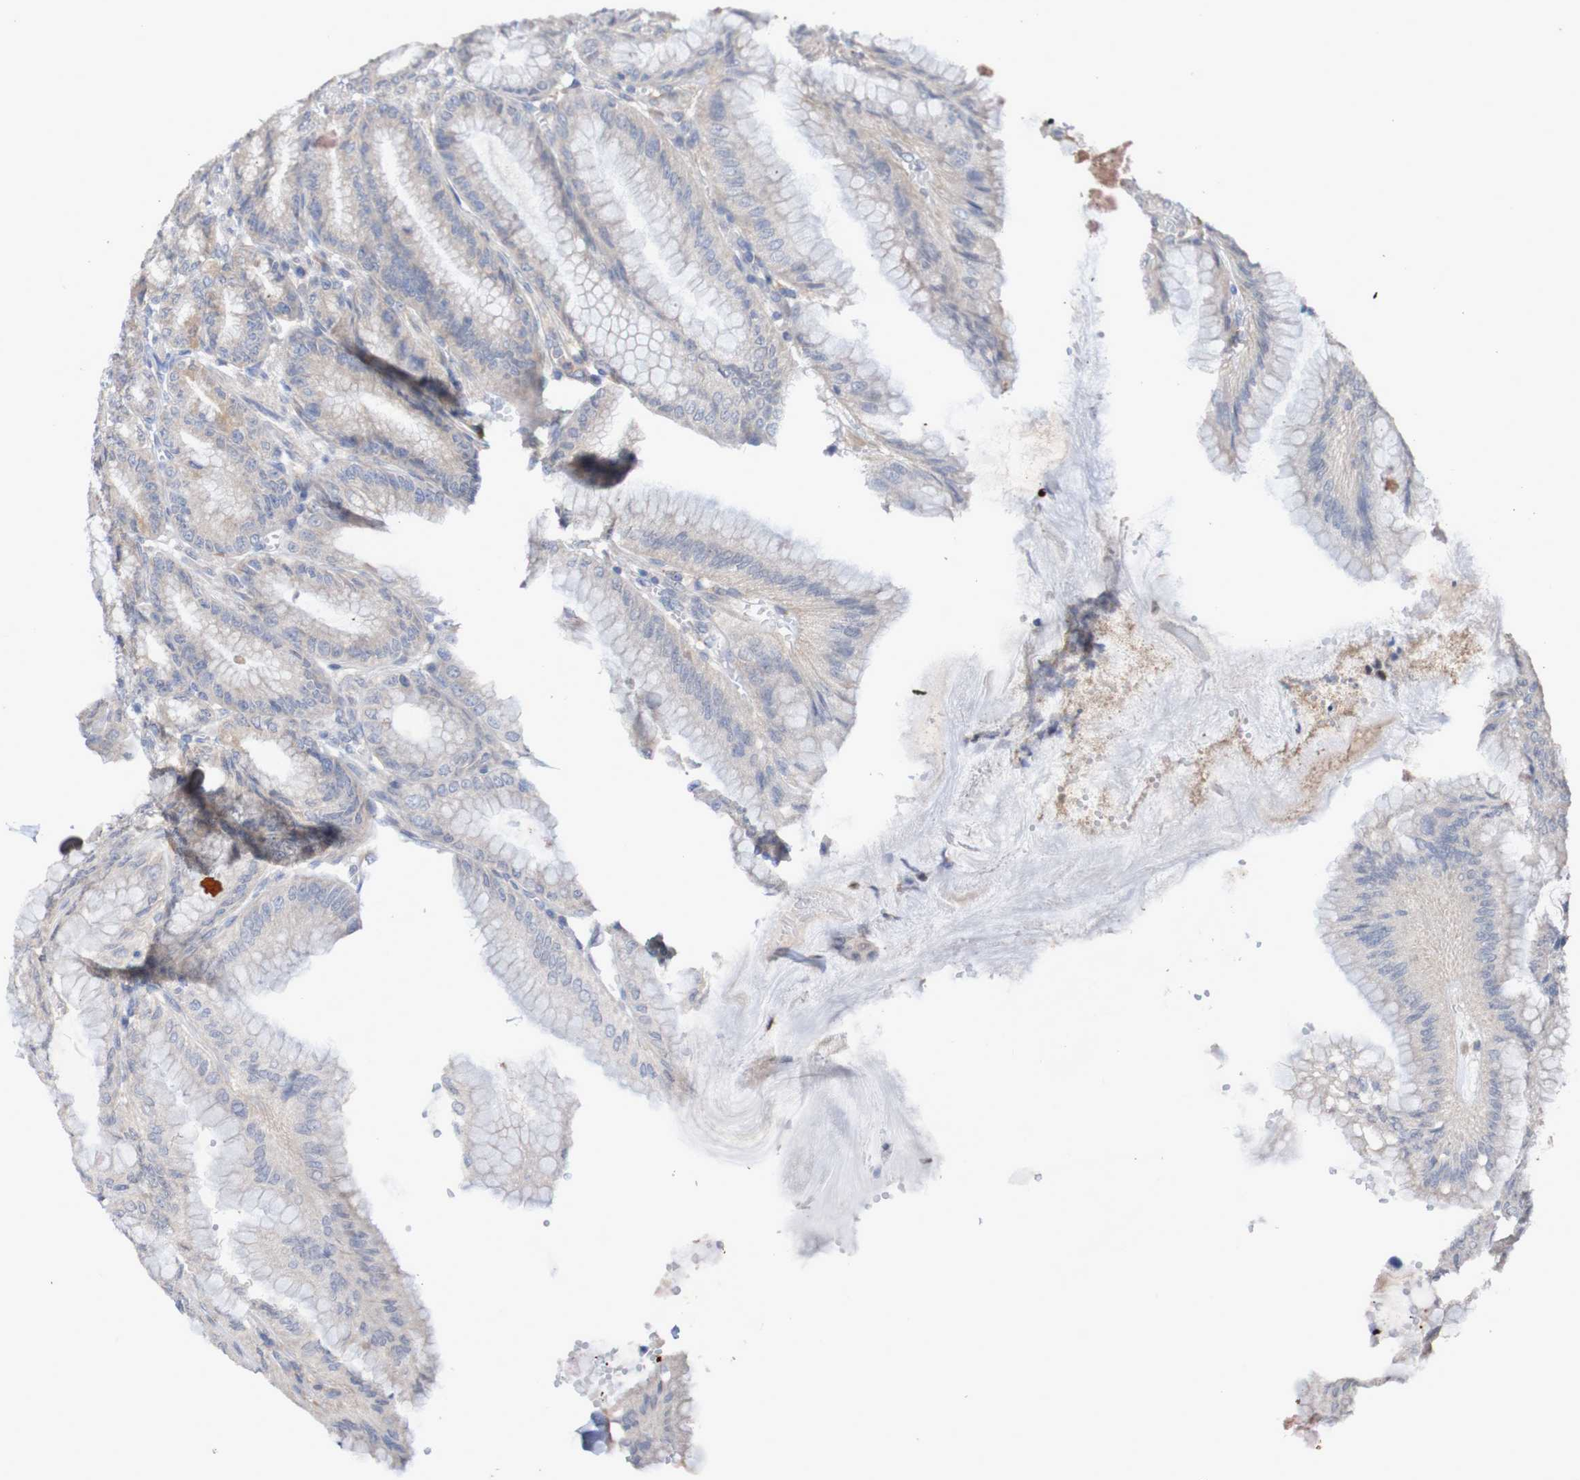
{"staining": {"intensity": "moderate", "quantity": "25%-75%", "location": "cytoplasmic/membranous"}, "tissue": "stomach", "cell_type": "Glandular cells", "image_type": "normal", "snomed": [{"axis": "morphology", "description": "Normal tissue, NOS"}, {"axis": "topography", "description": "Stomach, lower"}], "caption": "Immunohistochemistry (IHC) micrograph of unremarkable stomach: human stomach stained using immunohistochemistry displays medium levels of moderate protein expression localized specifically in the cytoplasmic/membranous of glandular cells, appearing as a cytoplasmic/membranous brown color.", "gene": "C3orf18", "patient": {"sex": "male", "age": 71}}